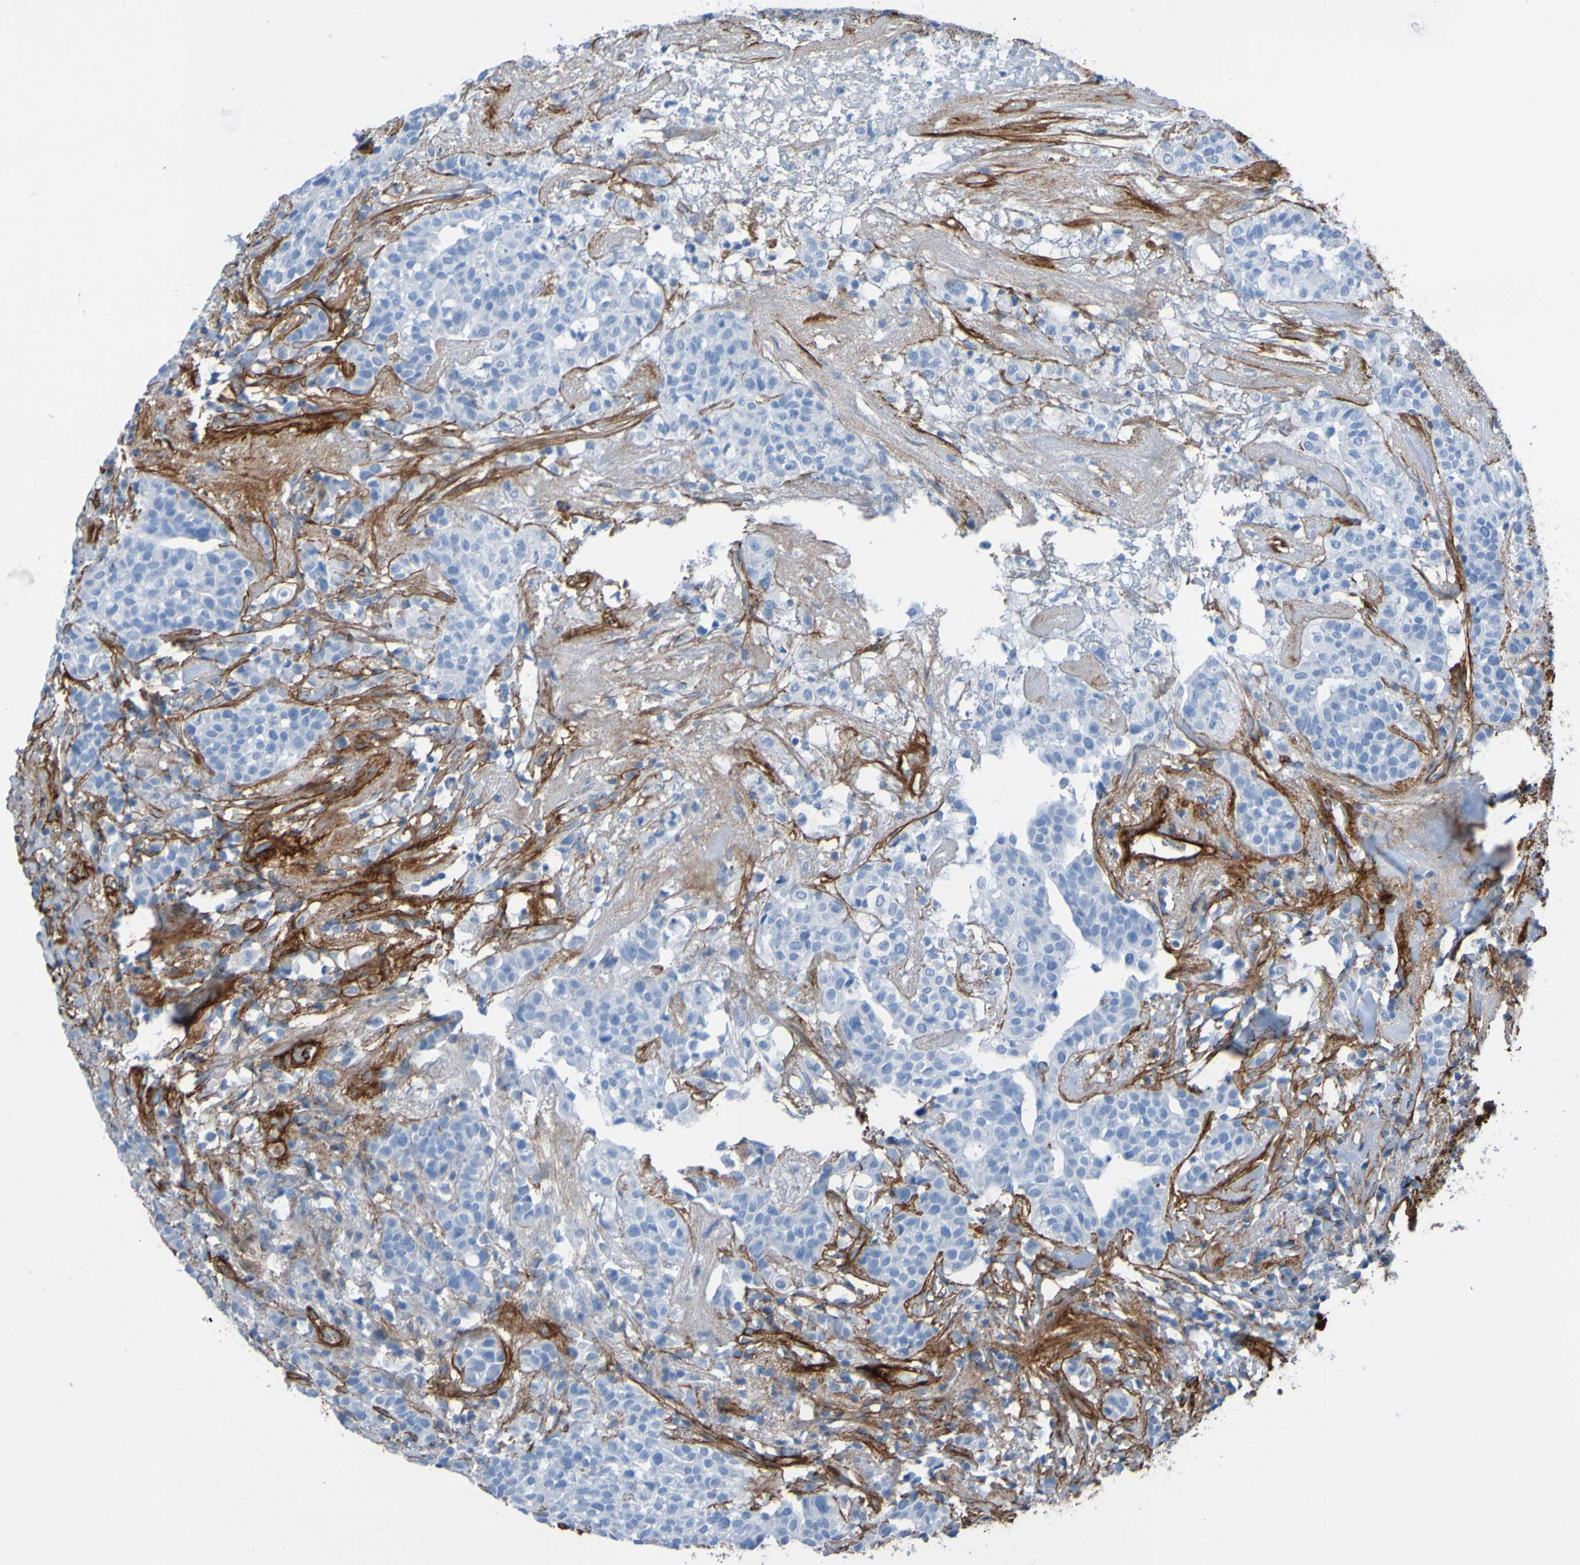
{"staining": {"intensity": "negative", "quantity": "none", "location": "none"}, "tissue": "head and neck cancer", "cell_type": "Tumor cells", "image_type": "cancer", "snomed": [{"axis": "morphology", "description": "Adenocarcinoma, NOS"}, {"axis": "topography", "description": "Salivary gland"}, {"axis": "topography", "description": "Head-Neck"}], "caption": "Immunohistochemistry (IHC) photomicrograph of neoplastic tissue: head and neck cancer (adenocarcinoma) stained with DAB (3,3'-diaminobenzidine) exhibits no significant protein staining in tumor cells. (DAB (3,3'-diaminobenzidine) IHC with hematoxylin counter stain).", "gene": "COL4A2", "patient": {"sex": "female", "age": 65}}